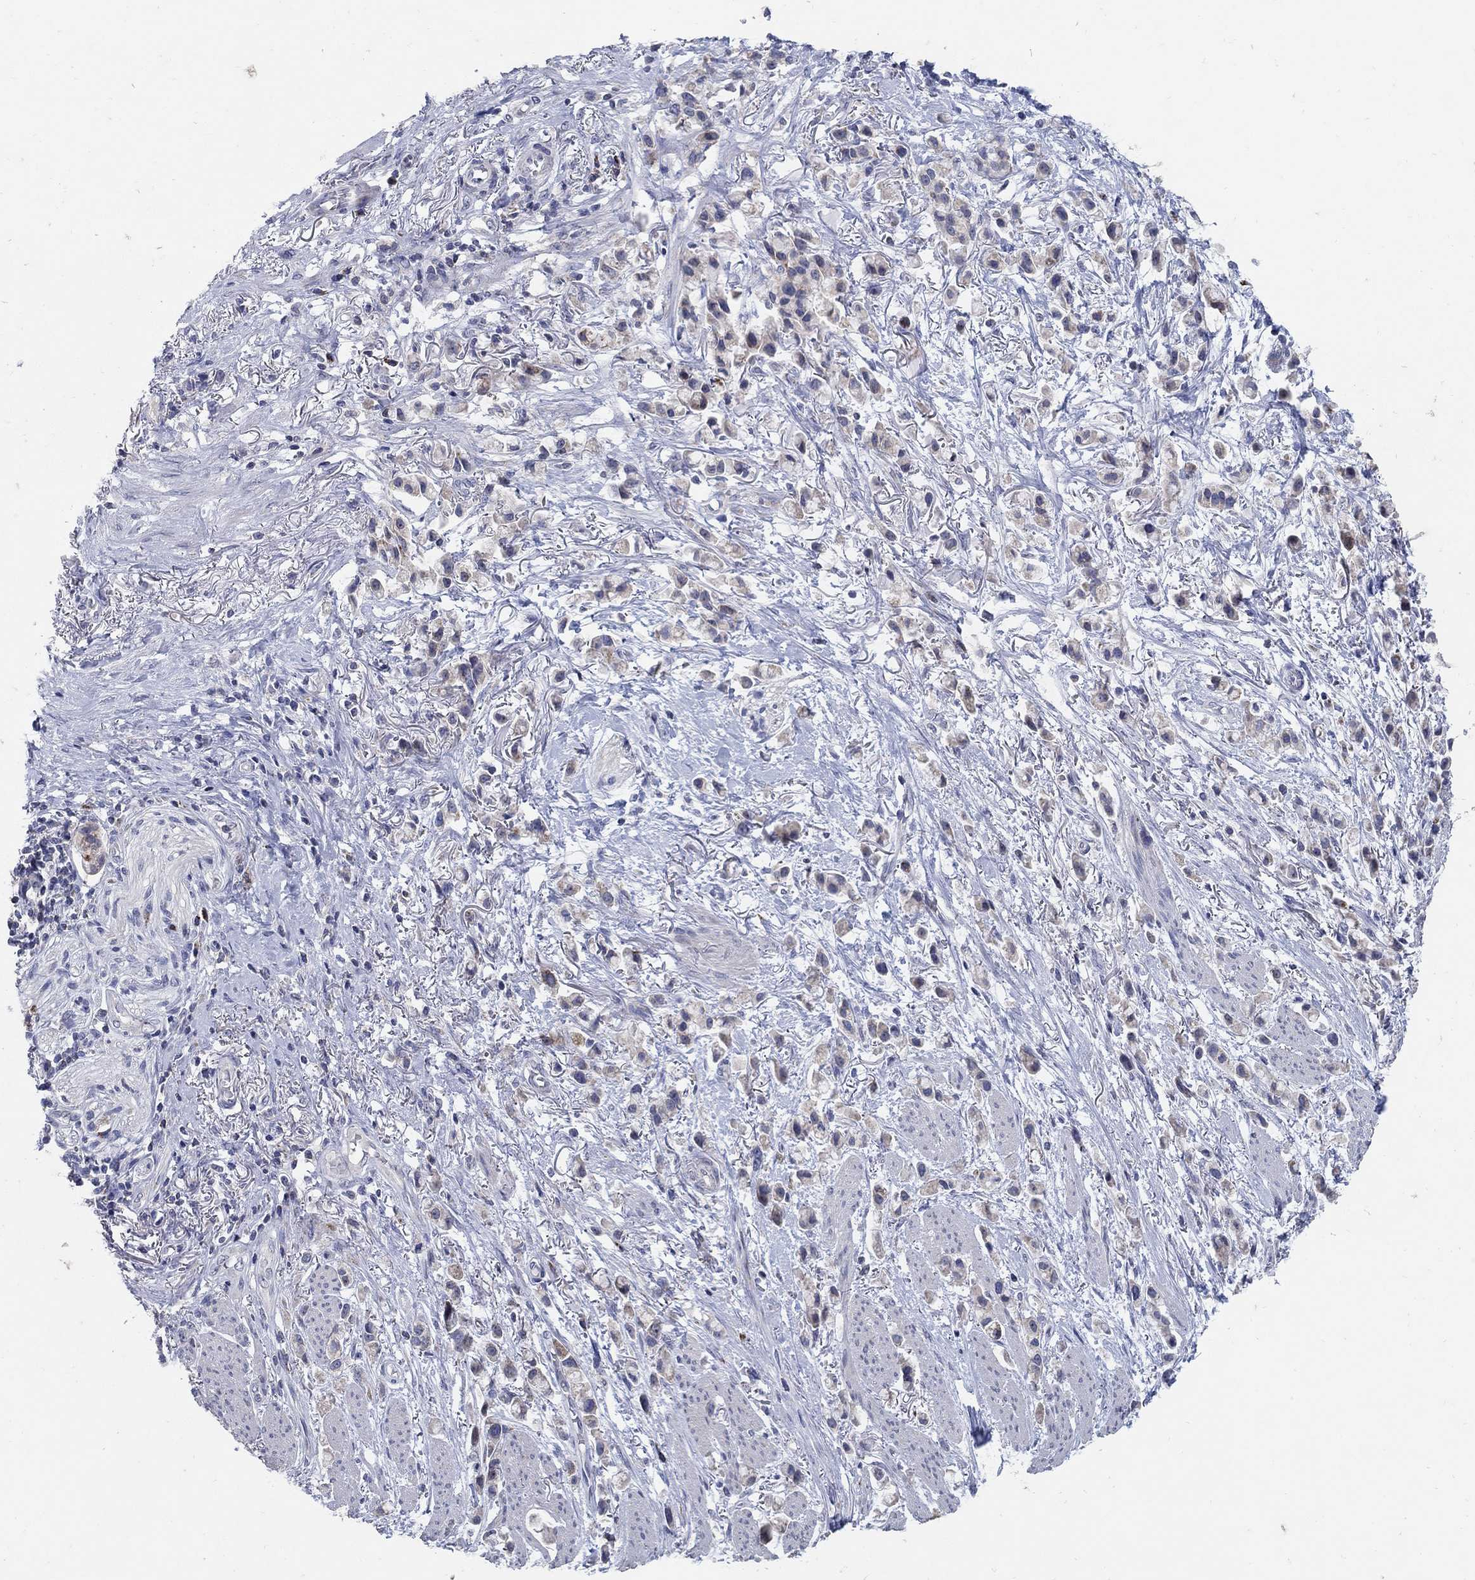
{"staining": {"intensity": "negative", "quantity": "none", "location": "none"}, "tissue": "stomach cancer", "cell_type": "Tumor cells", "image_type": "cancer", "snomed": [{"axis": "morphology", "description": "Adenocarcinoma, NOS"}, {"axis": "topography", "description": "Stomach"}], "caption": "Protein analysis of stomach cancer (adenocarcinoma) shows no significant staining in tumor cells.", "gene": "HMX2", "patient": {"sex": "female", "age": 81}}